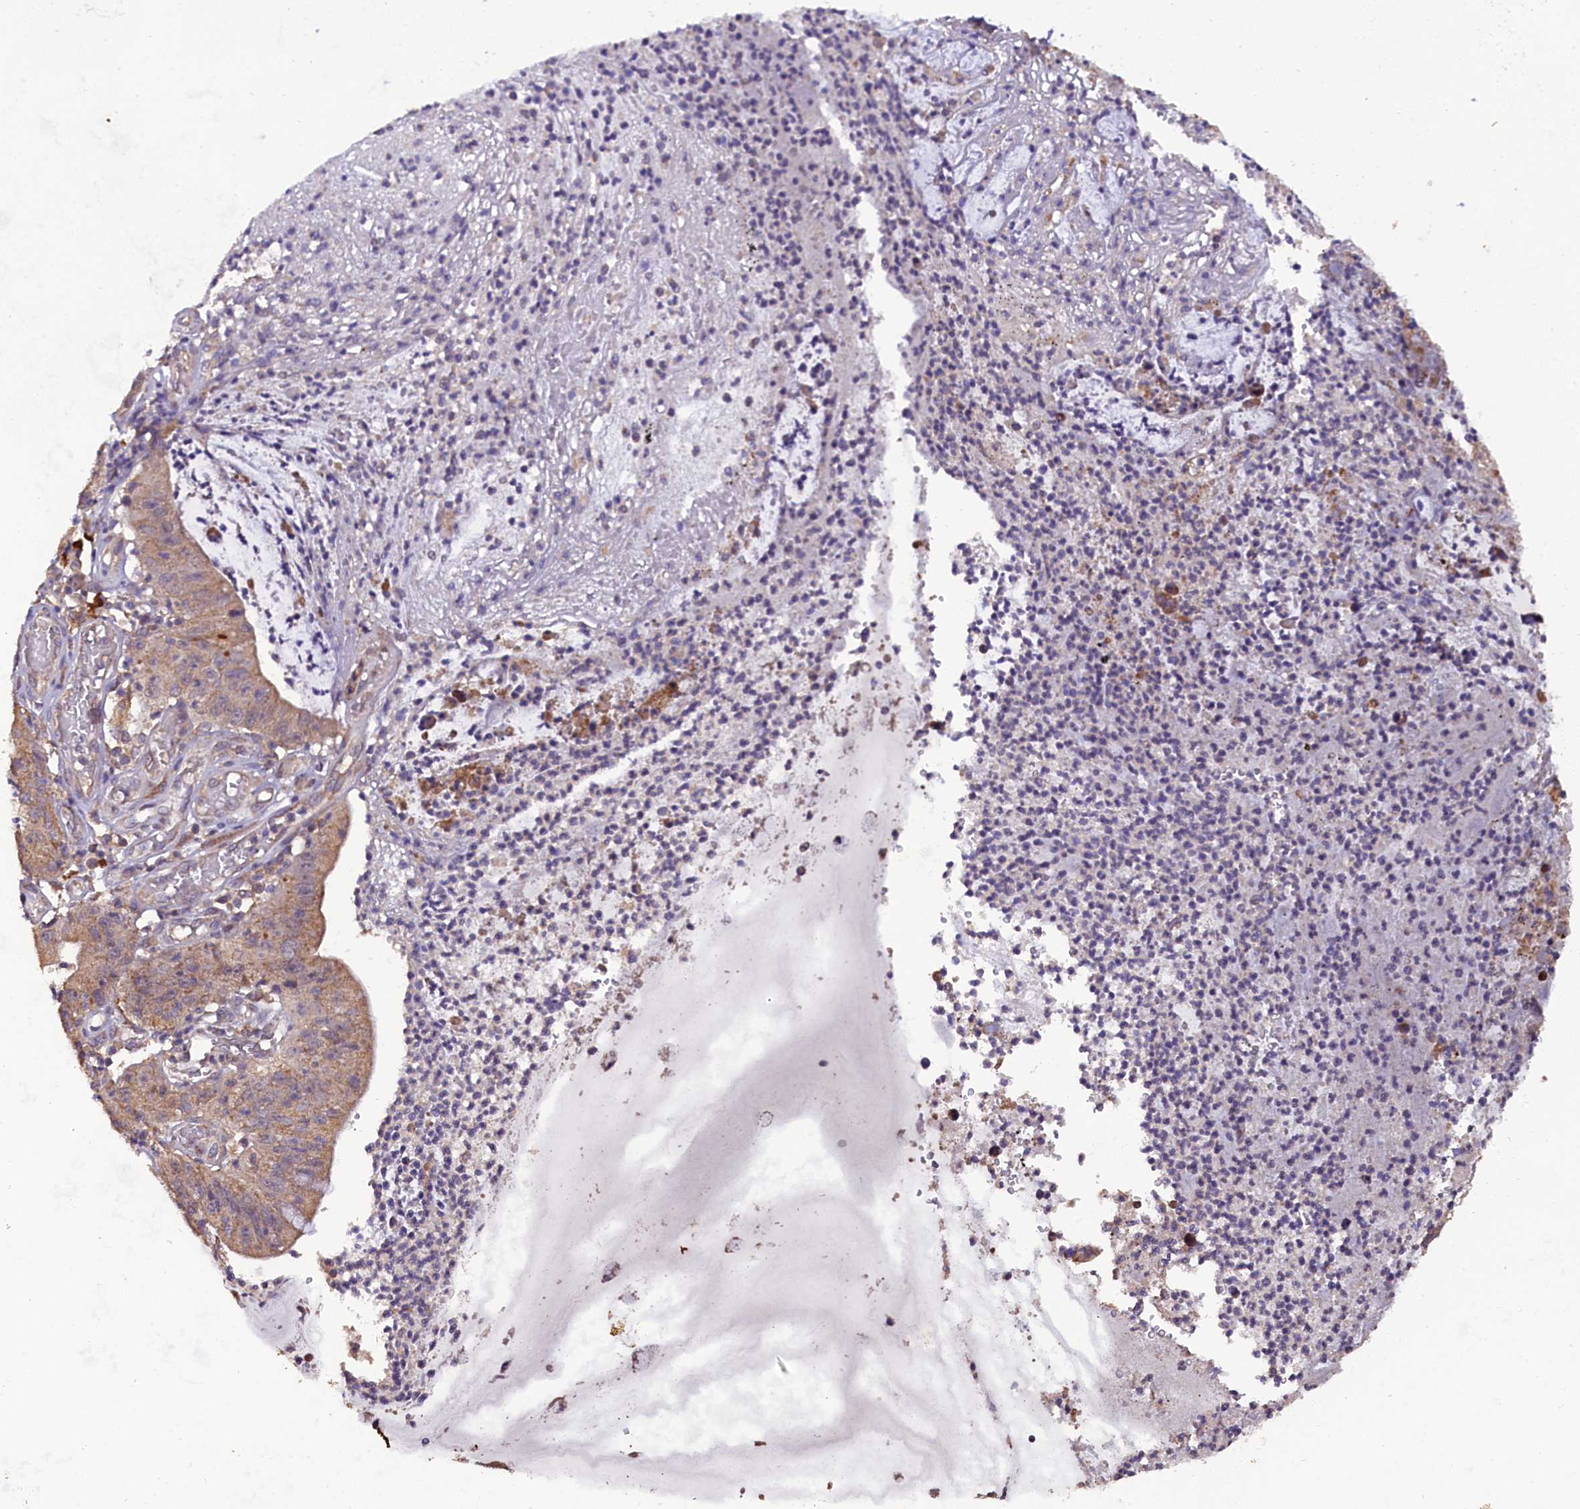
{"staining": {"intensity": "moderate", "quantity": "25%-75%", "location": "cytoplasmic/membranous"}, "tissue": "stomach cancer", "cell_type": "Tumor cells", "image_type": "cancer", "snomed": [{"axis": "morphology", "description": "Adenocarcinoma, NOS"}, {"axis": "topography", "description": "Stomach"}], "caption": "Stomach adenocarcinoma tissue shows moderate cytoplasmic/membranous staining in about 25%-75% of tumor cells, visualized by immunohistochemistry. The staining was performed using DAB (3,3'-diaminobenzidine) to visualize the protein expression in brown, while the nuclei were stained in blue with hematoxylin (Magnification: 20x).", "gene": "ENKD1", "patient": {"sex": "male", "age": 59}}